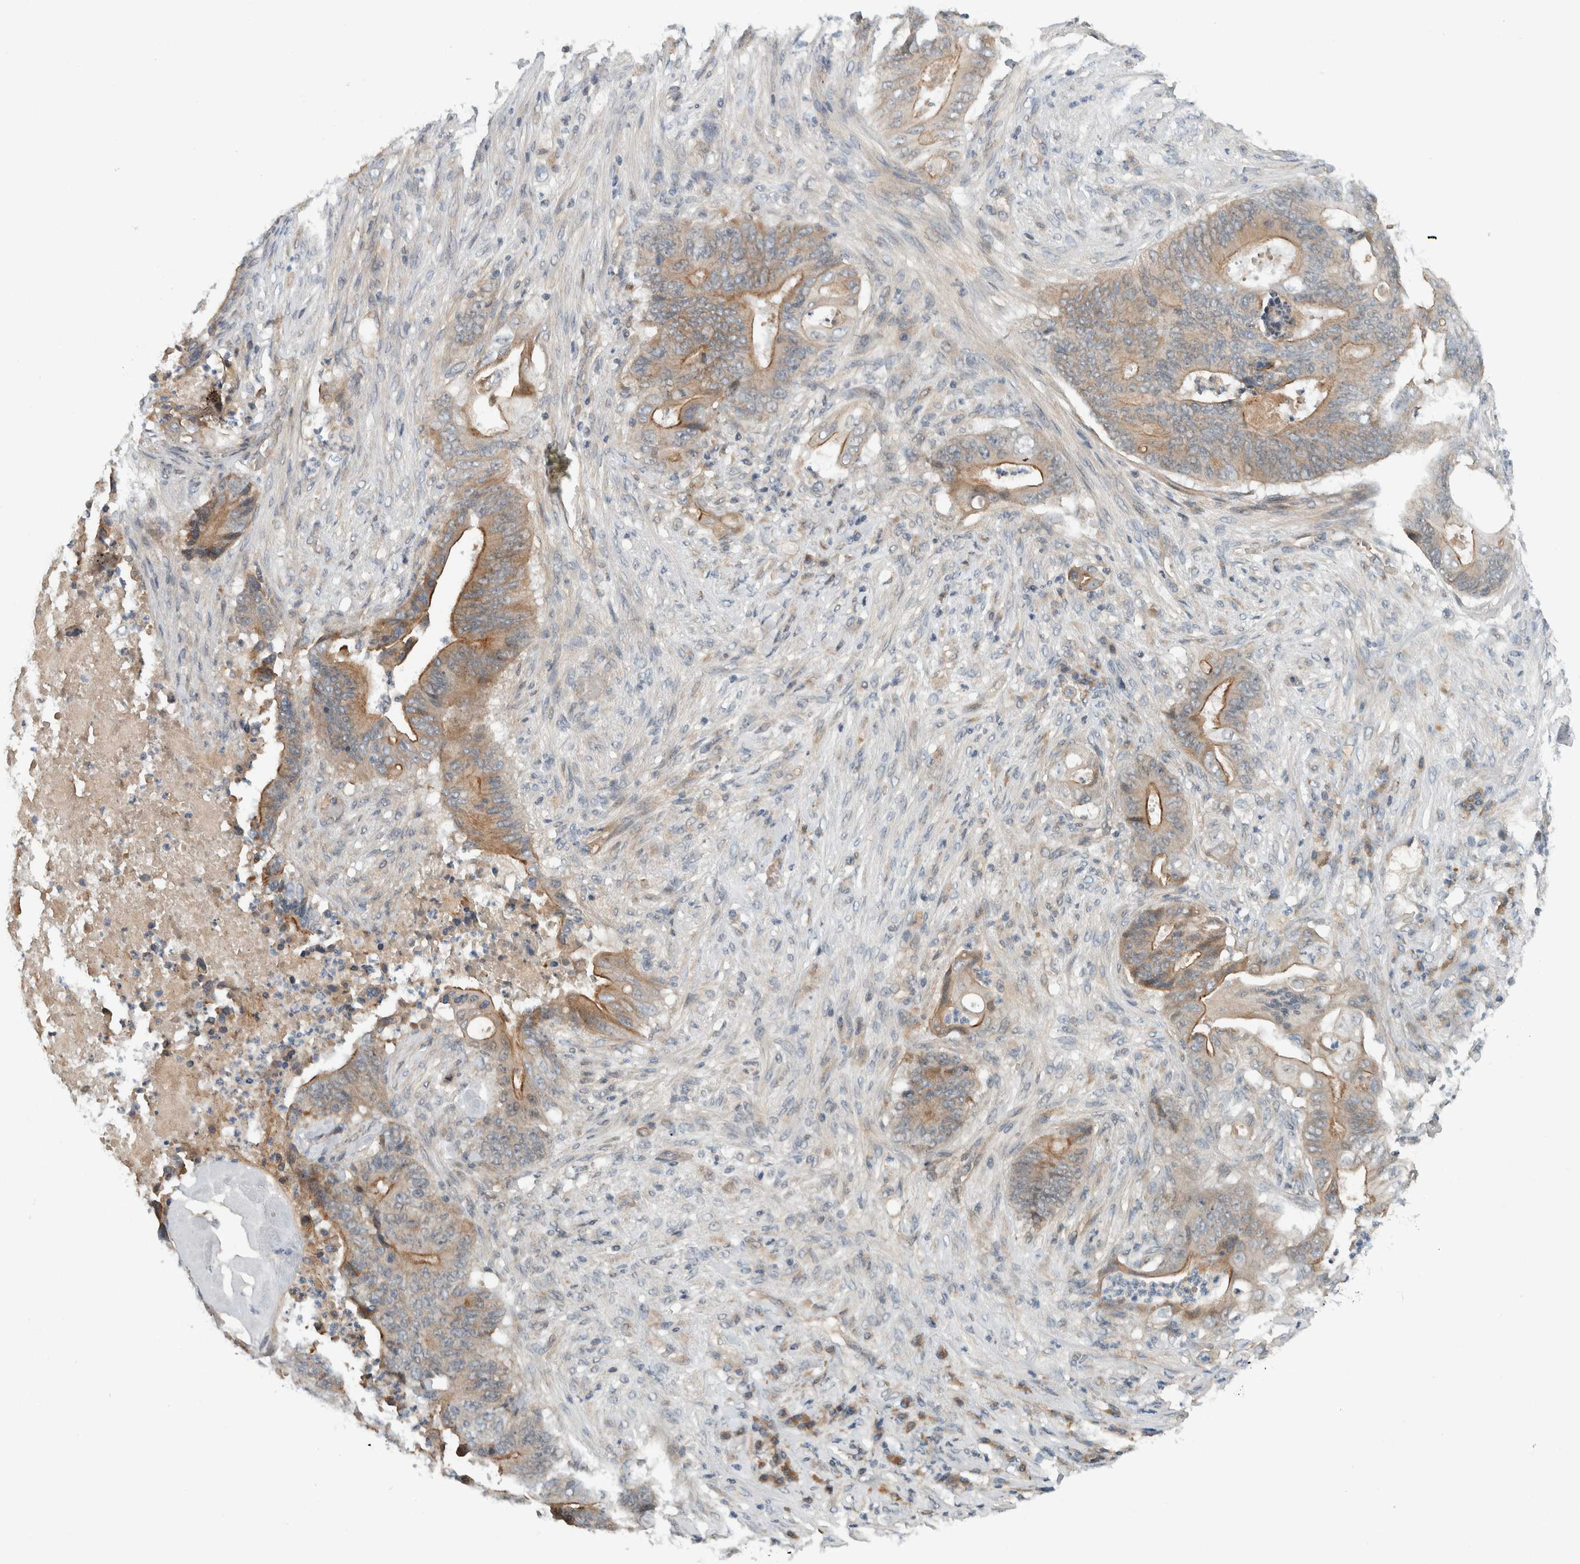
{"staining": {"intensity": "moderate", "quantity": ">75%", "location": "cytoplasmic/membranous"}, "tissue": "stomach cancer", "cell_type": "Tumor cells", "image_type": "cancer", "snomed": [{"axis": "morphology", "description": "Adenocarcinoma, NOS"}, {"axis": "topography", "description": "Stomach"}], "caption": "Protein staining shows moderate cytoplasmic/membranous staining in approximately >75% of tumor cells in stomach adenocarcinoma. (IHC, brightfield microscopy, high magnification).", "gene": "ARMC7", "patient": {"sex": "female", "age": 73}}